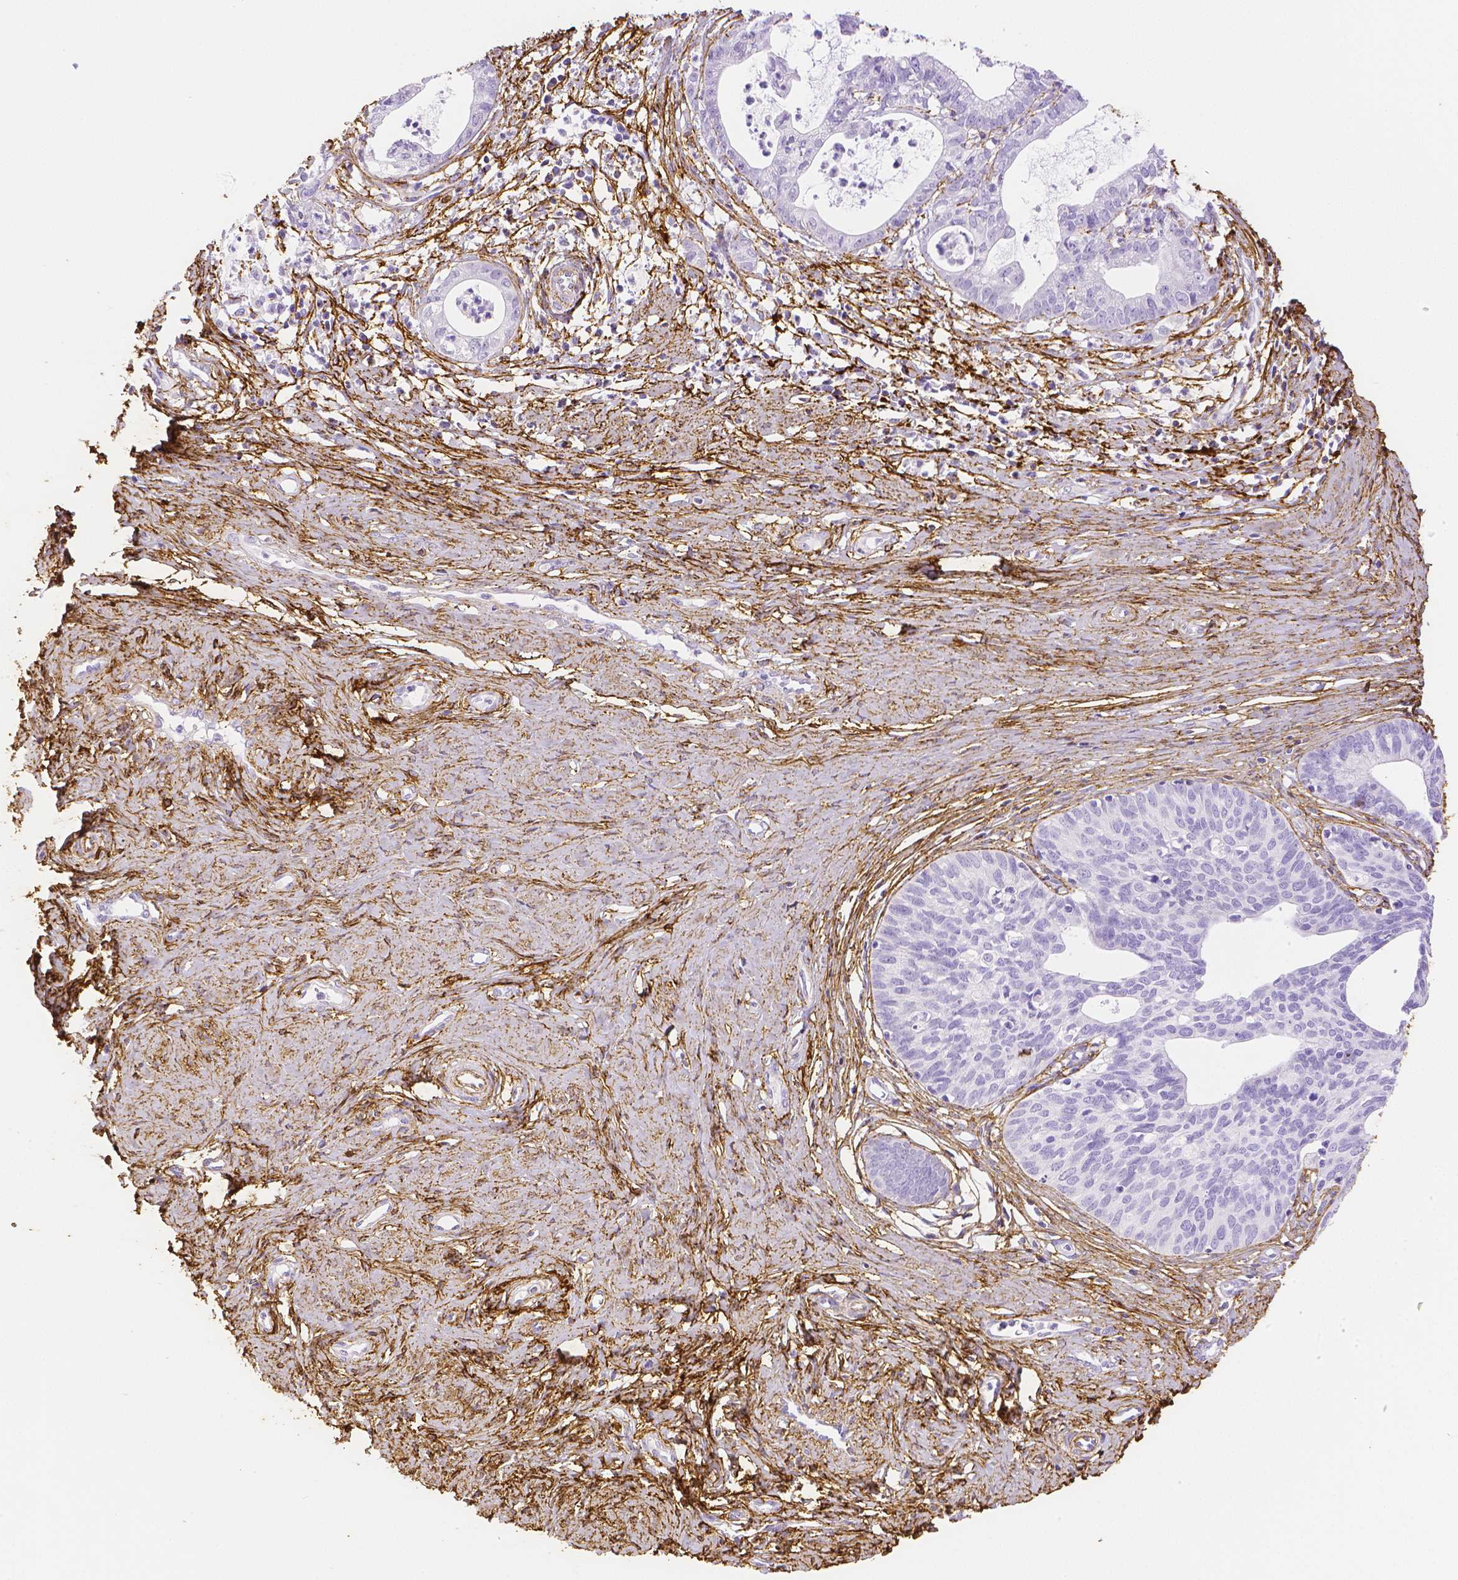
{"staining": {"intensity": "negative", "quantity": "none", "location": "none"}, "tissue": "cervical cancer", "cell_type": "Tumor cells", "image_type": "cancer", "snomed": [{"axis": "morphology", "description": "Normal tissue, NOS"}, {"axis": "morphology", "description": "Adenocarcinoma, NOS"}, {"axis": "topography", "description": "Cervix"}], "caption": "IHC histopathology image of cervical cancer (adenocarcinoma) stained for a protein (brown), which displays no positivity in tumor cells.", "gene": "FBN1", "patient": {"sex": "female", "age": 38}}